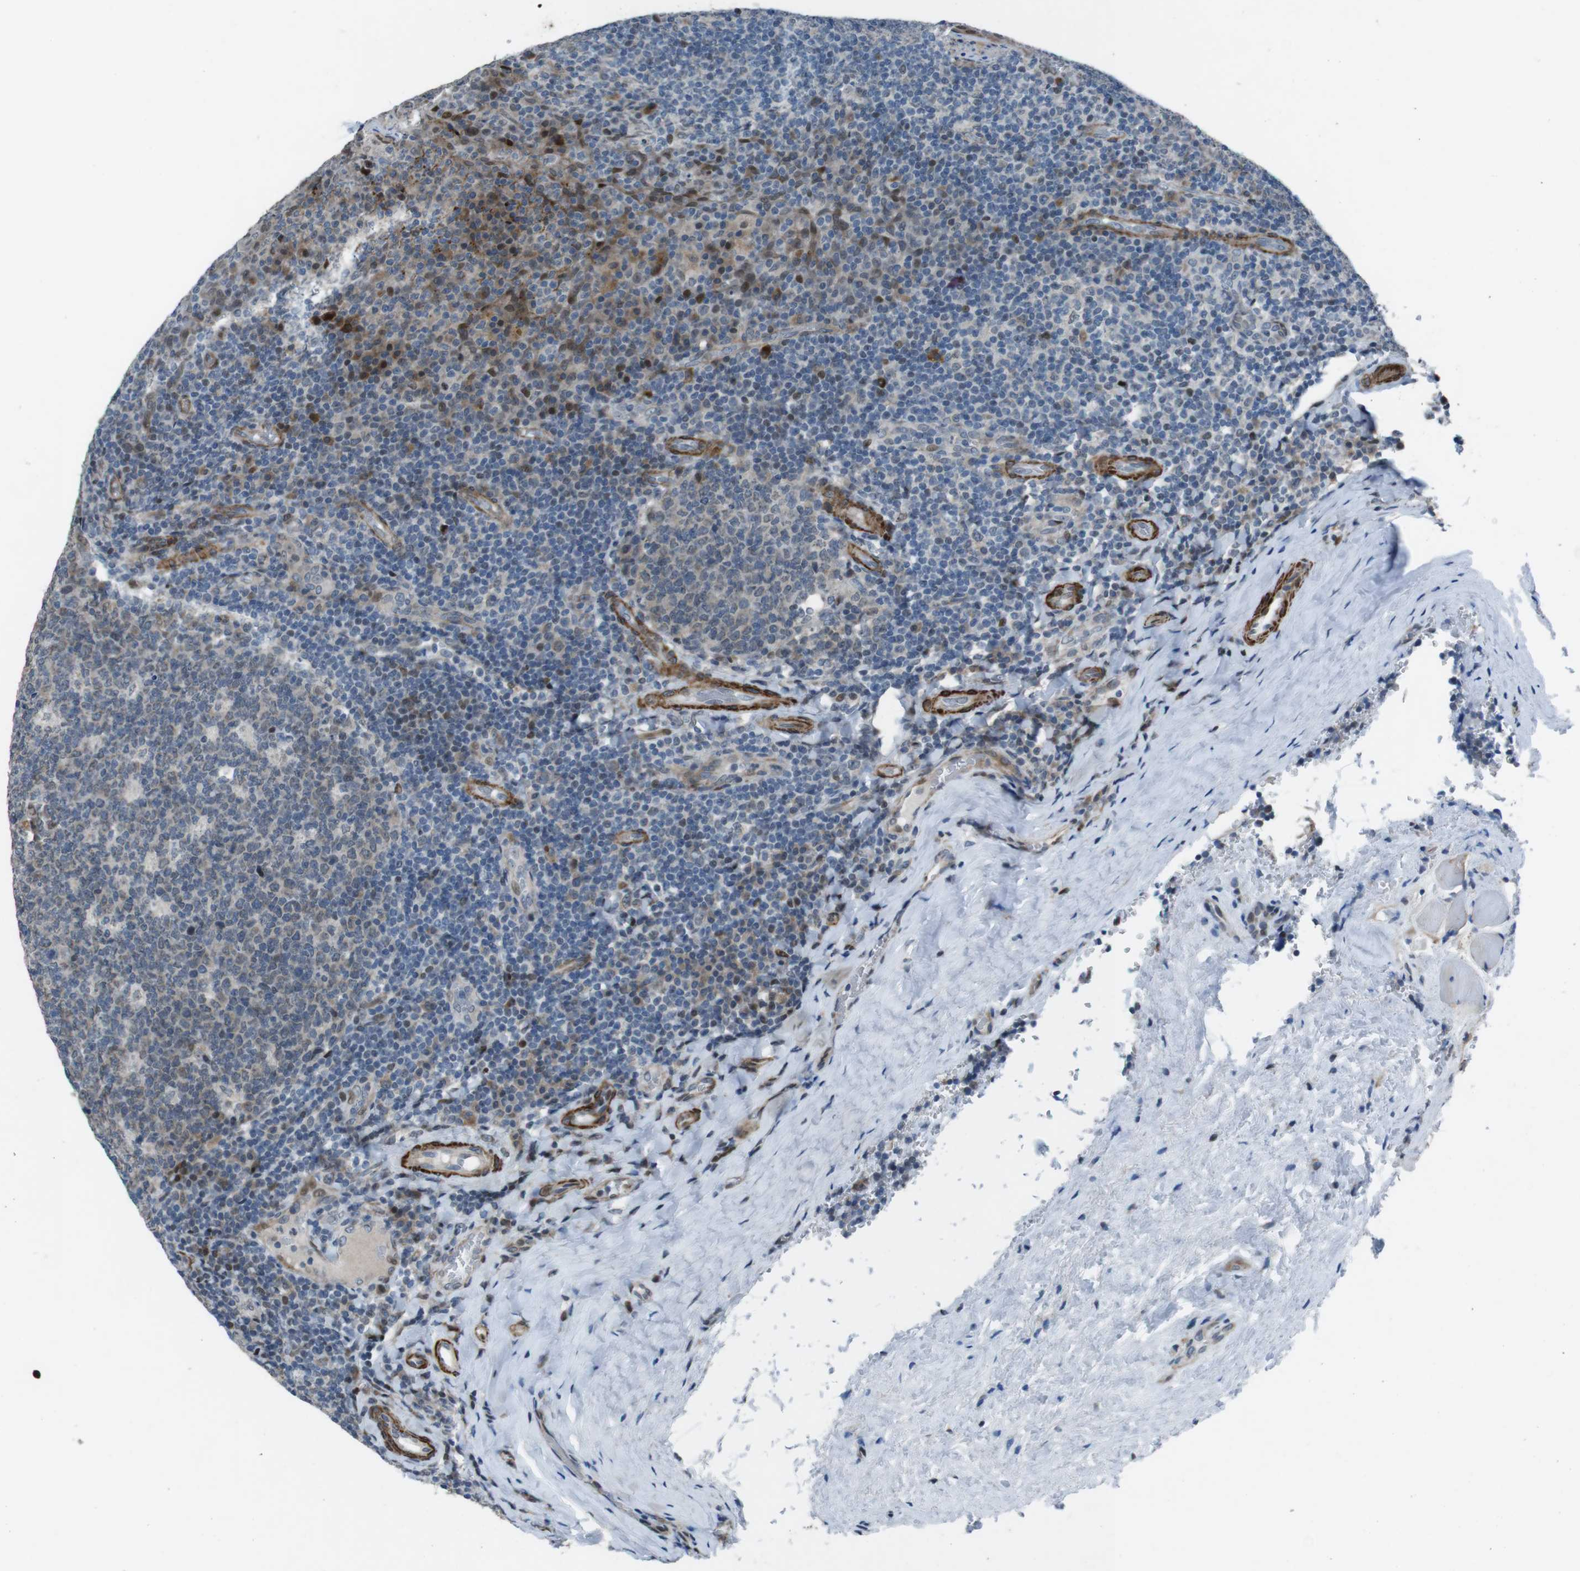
{"staining": {"intensity": "moderate", "quantity": "<25%", "location": "nuclear"}, "tissue": "tonsil", "cell_type": "Germinal center cells", "image_type": "normal", "snomed": [{"axis": "morphology", "description": "Normal tissue, NOS"}, {"axis": "topography", "description": "Tonsil"}], "caption": "Germinal center cells demonstrate low levels of moderate nuclear expression in about <25% of cells in normal tonsil. Nuclei are stained in blue.", "gene": "PBRM1", "patient": {"sex": "male", "age": 17}}